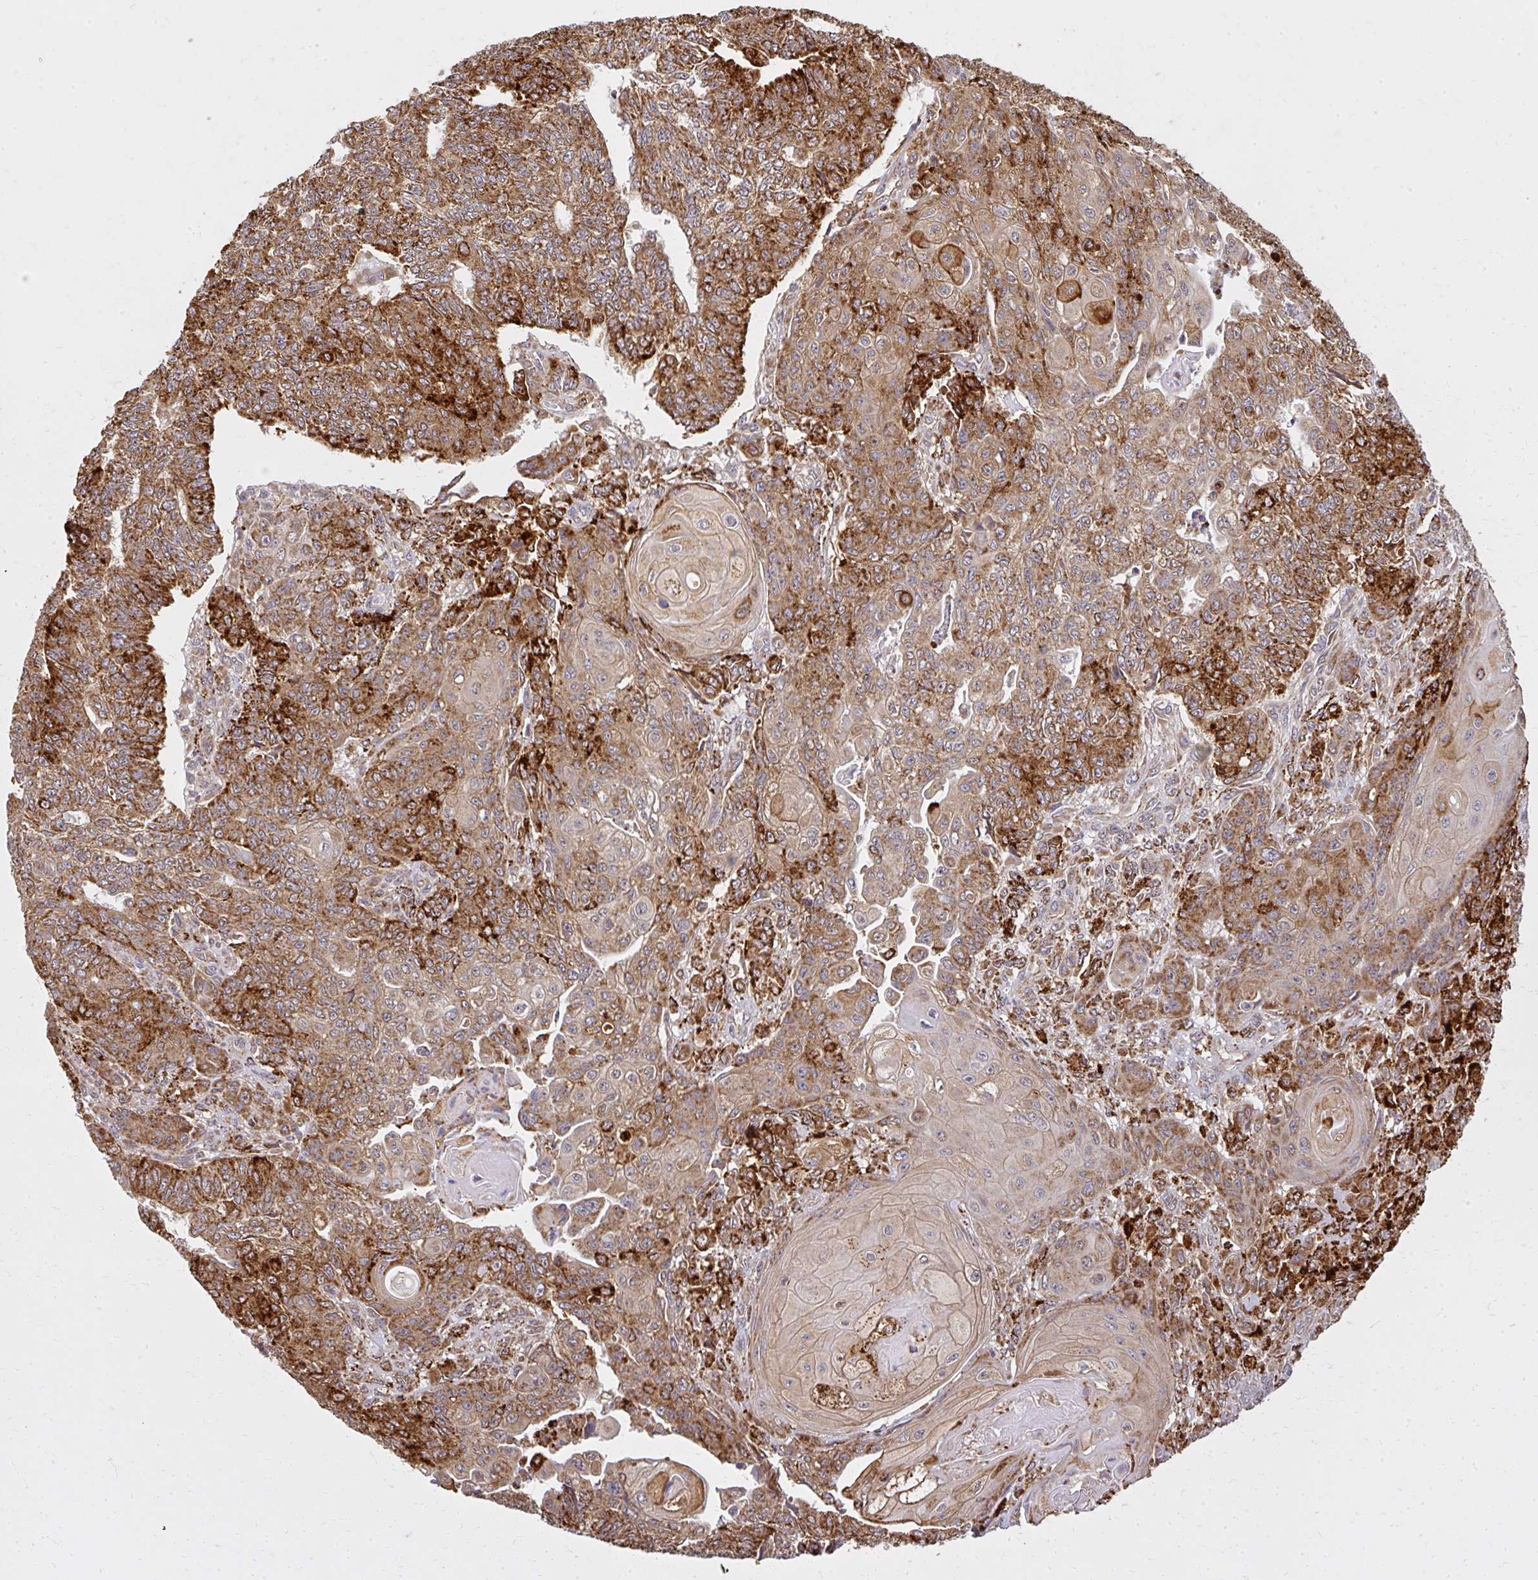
{"staining": {"intensity": "strong", "quantity": ">75%", "location": "cytoplasmic/membranous"}, "tissue": "endometrial cancer", "cell_type": "Tumor cells", "image_type": "cancer", "snomed": [{"axis": "morphology", "description": "Adenocarcinoma, NOS"}, {"axis": "topography", "description": "Endometrium"}], "caption": "Endometrial adenocarcinoma stained with a protein marker demonstrates strong staining in tumor cells.", "gene": "GNS", "patient": {"sex": "female", "age": 32}}